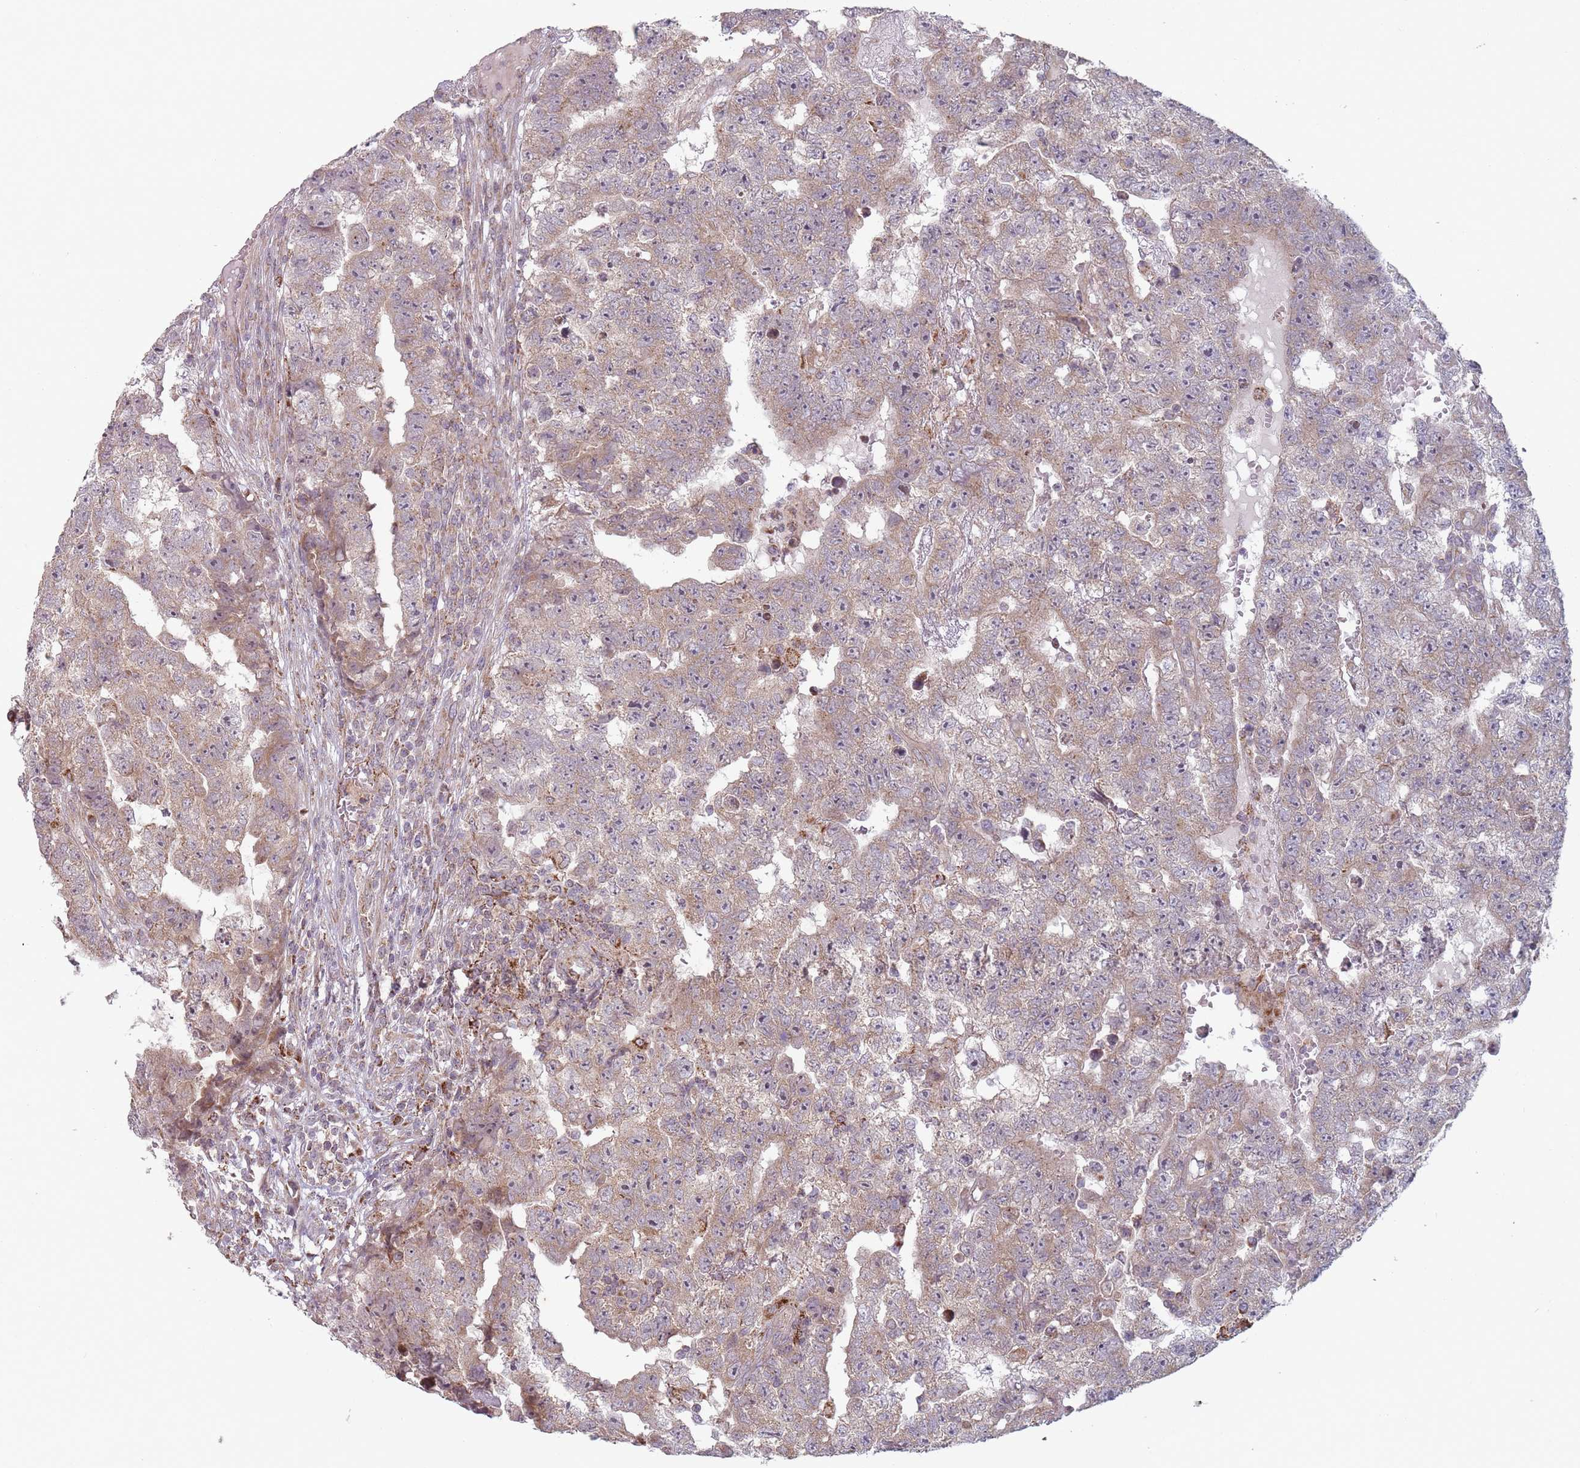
{"staining": {"intensity": "weak", "quantity": "25%-75%", "location": "cytoplasmic/membranous"}, "tissue": "testis cancer", "cell_type": "Tumor cells", "image_type": "cancer", "snomed": [{"axis": "morphology", "description": "Carcinoma, Embryonal, NOS"}, {"axis": "topography", "description": "Testis"}], "caption": "Tumor cells show weak cytoplasmic/membranous expression in about 25%-75% of cells in testis cancer (embryonal carcinoma).", "gene": "OR10Q1", "patient": {"sex": "male", "age": 25}}